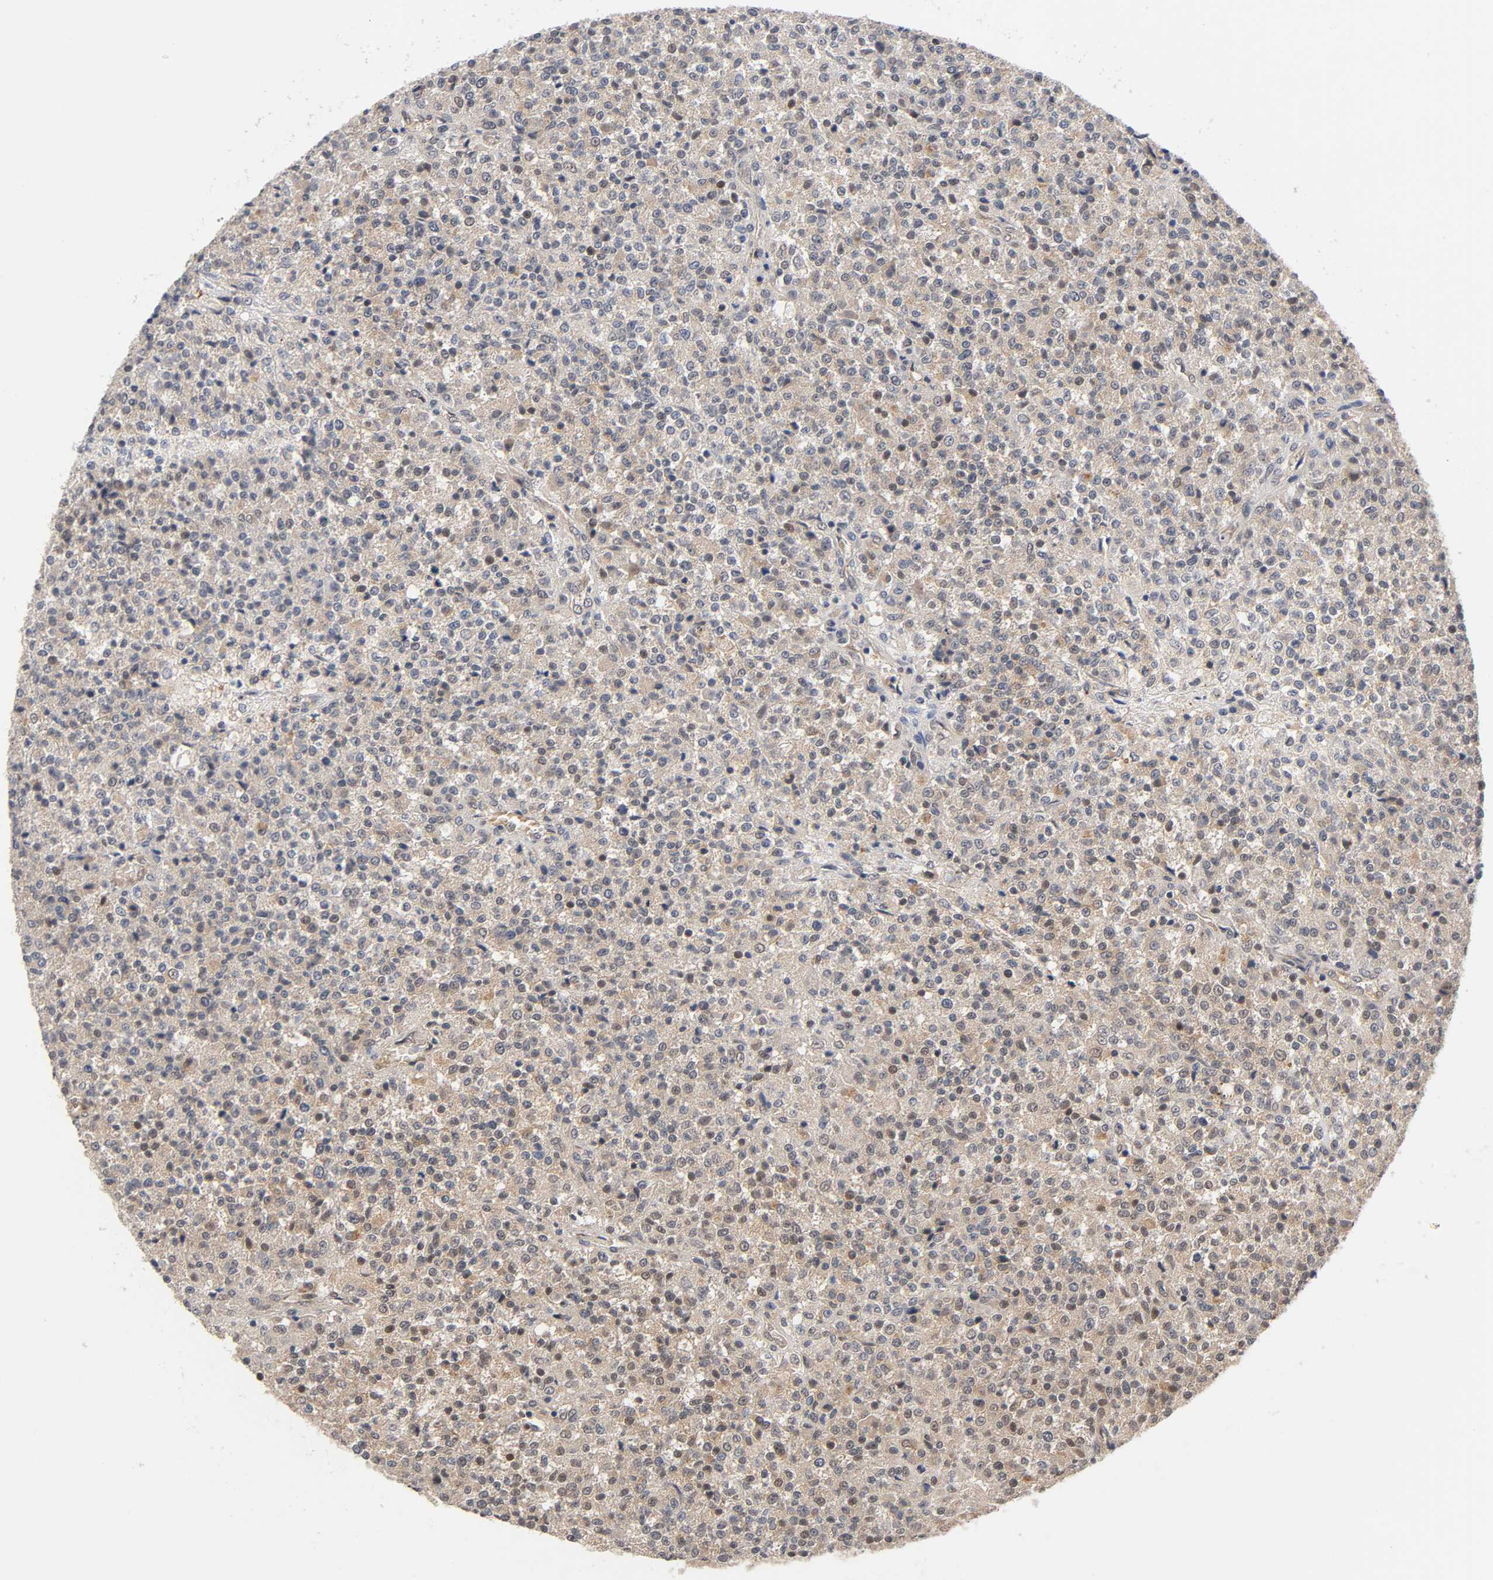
{"staining": {"intensity": "weak", "quantity": "25%-75%", "location": "cytoplasmic/membranous"}, "tissue": "testis cancer", "cell_type": "Tumor cells", "image_type": "cancer", "snomed": [{"axis": "morphology", "description": "Seminoma, NOS"}, {"axis": "topography", "description": "Testis"}], "caption": "Testis cancer (seminoma) stained for a protein (brown) exhibits weak cytoplasmic/membranous positive expression in approximately 25%-75% of tumor cells.", "gene": "PRKAB1", "patient": {"sex": "male", "age": 59}}